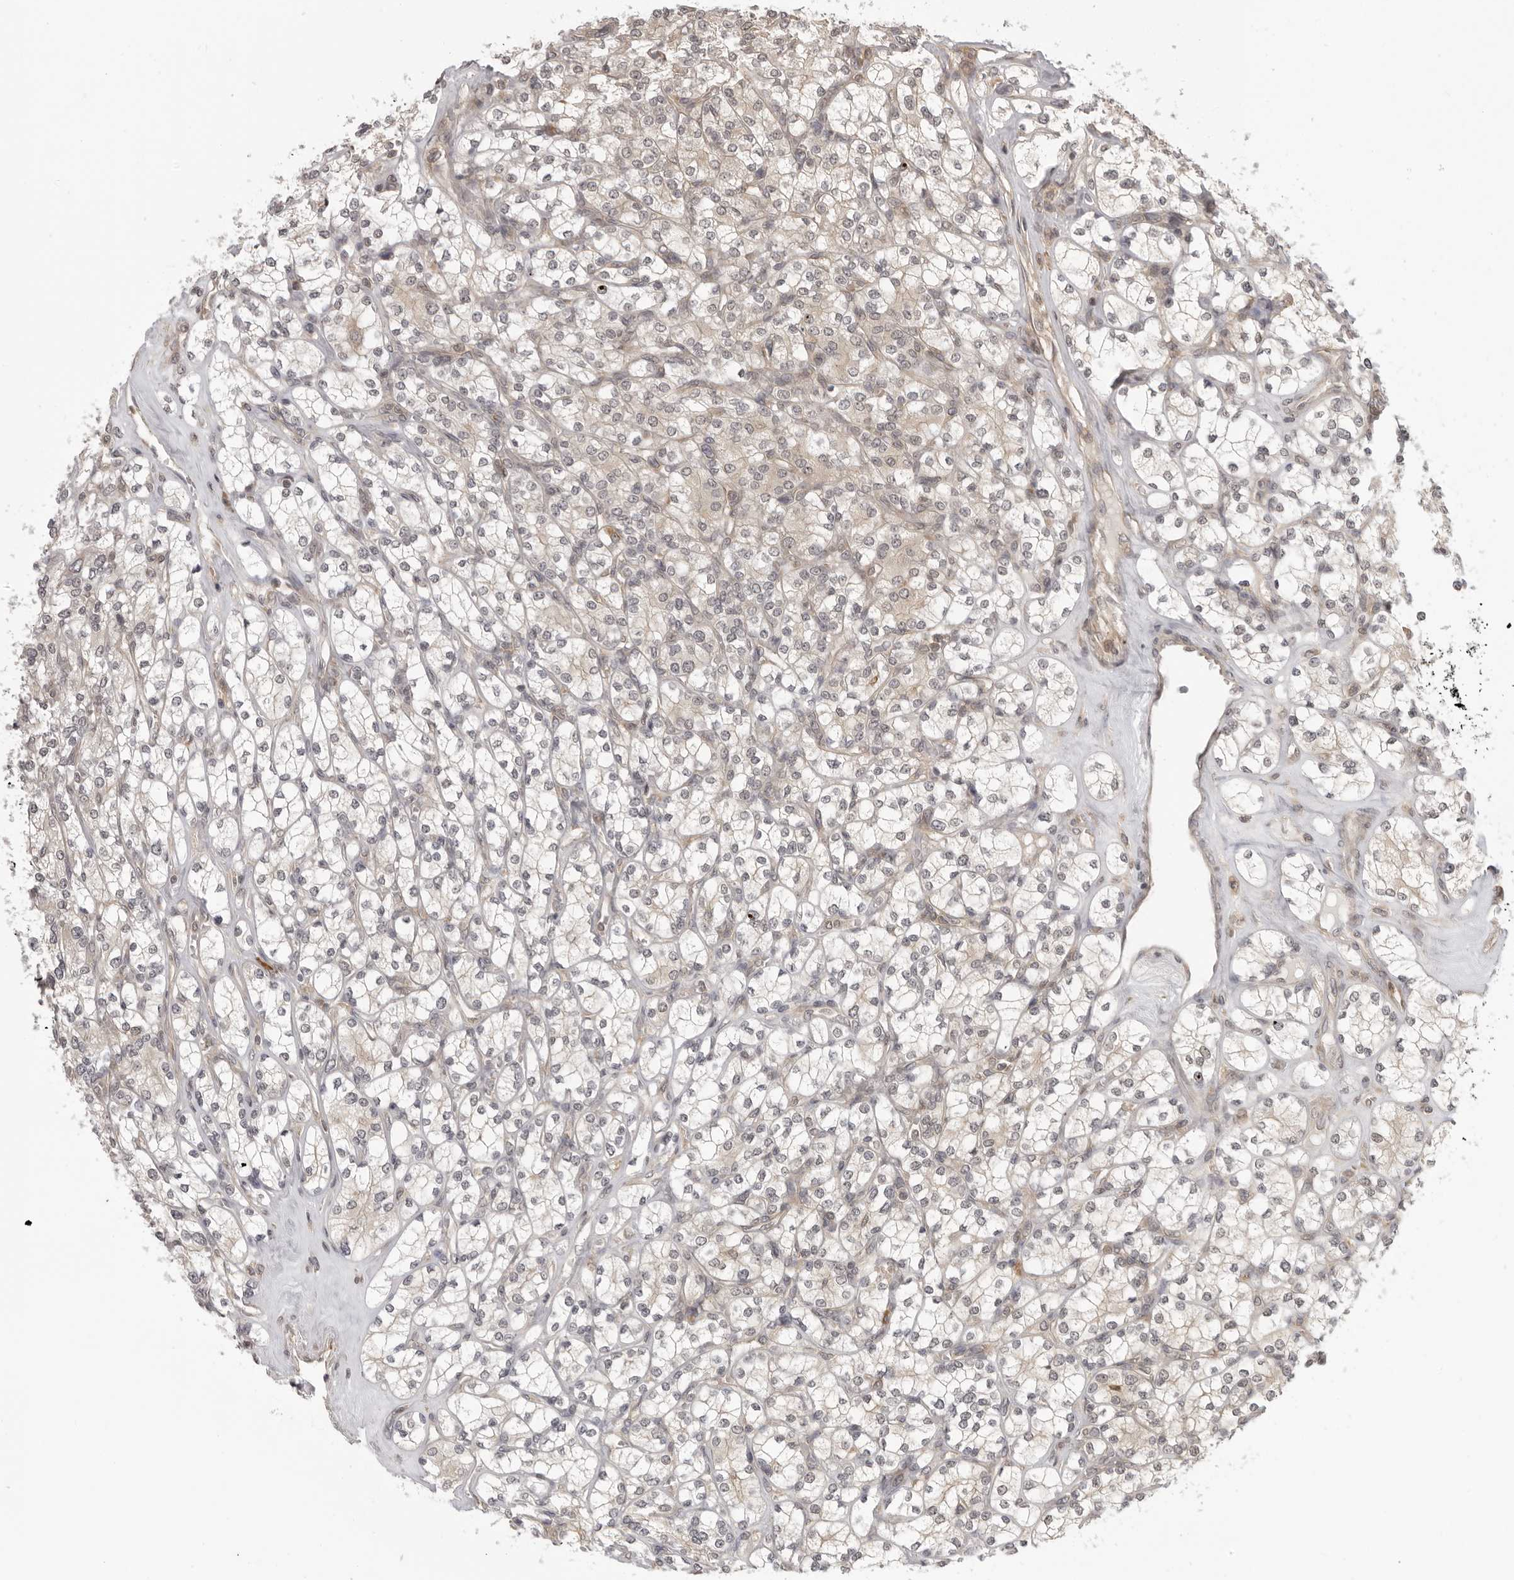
{"staining": {"intensity": "negative", "quantity": "none", "location": "none"}, "tissue": "renal cancer", "cell_type": "Tumor cells", "image_type": "cancer", "snomed": [{"axis": "morphology", "description": "Adenocarcinoma, NOS"}, {"axis": "topography", "description": "Kidney"}], "caption": "Protein analysis of adenocarcinoma (renal) displays no significant expression in tumor cells.", "gene": "PRRC2A", "patient": {"sex": "male", "age": 77}}